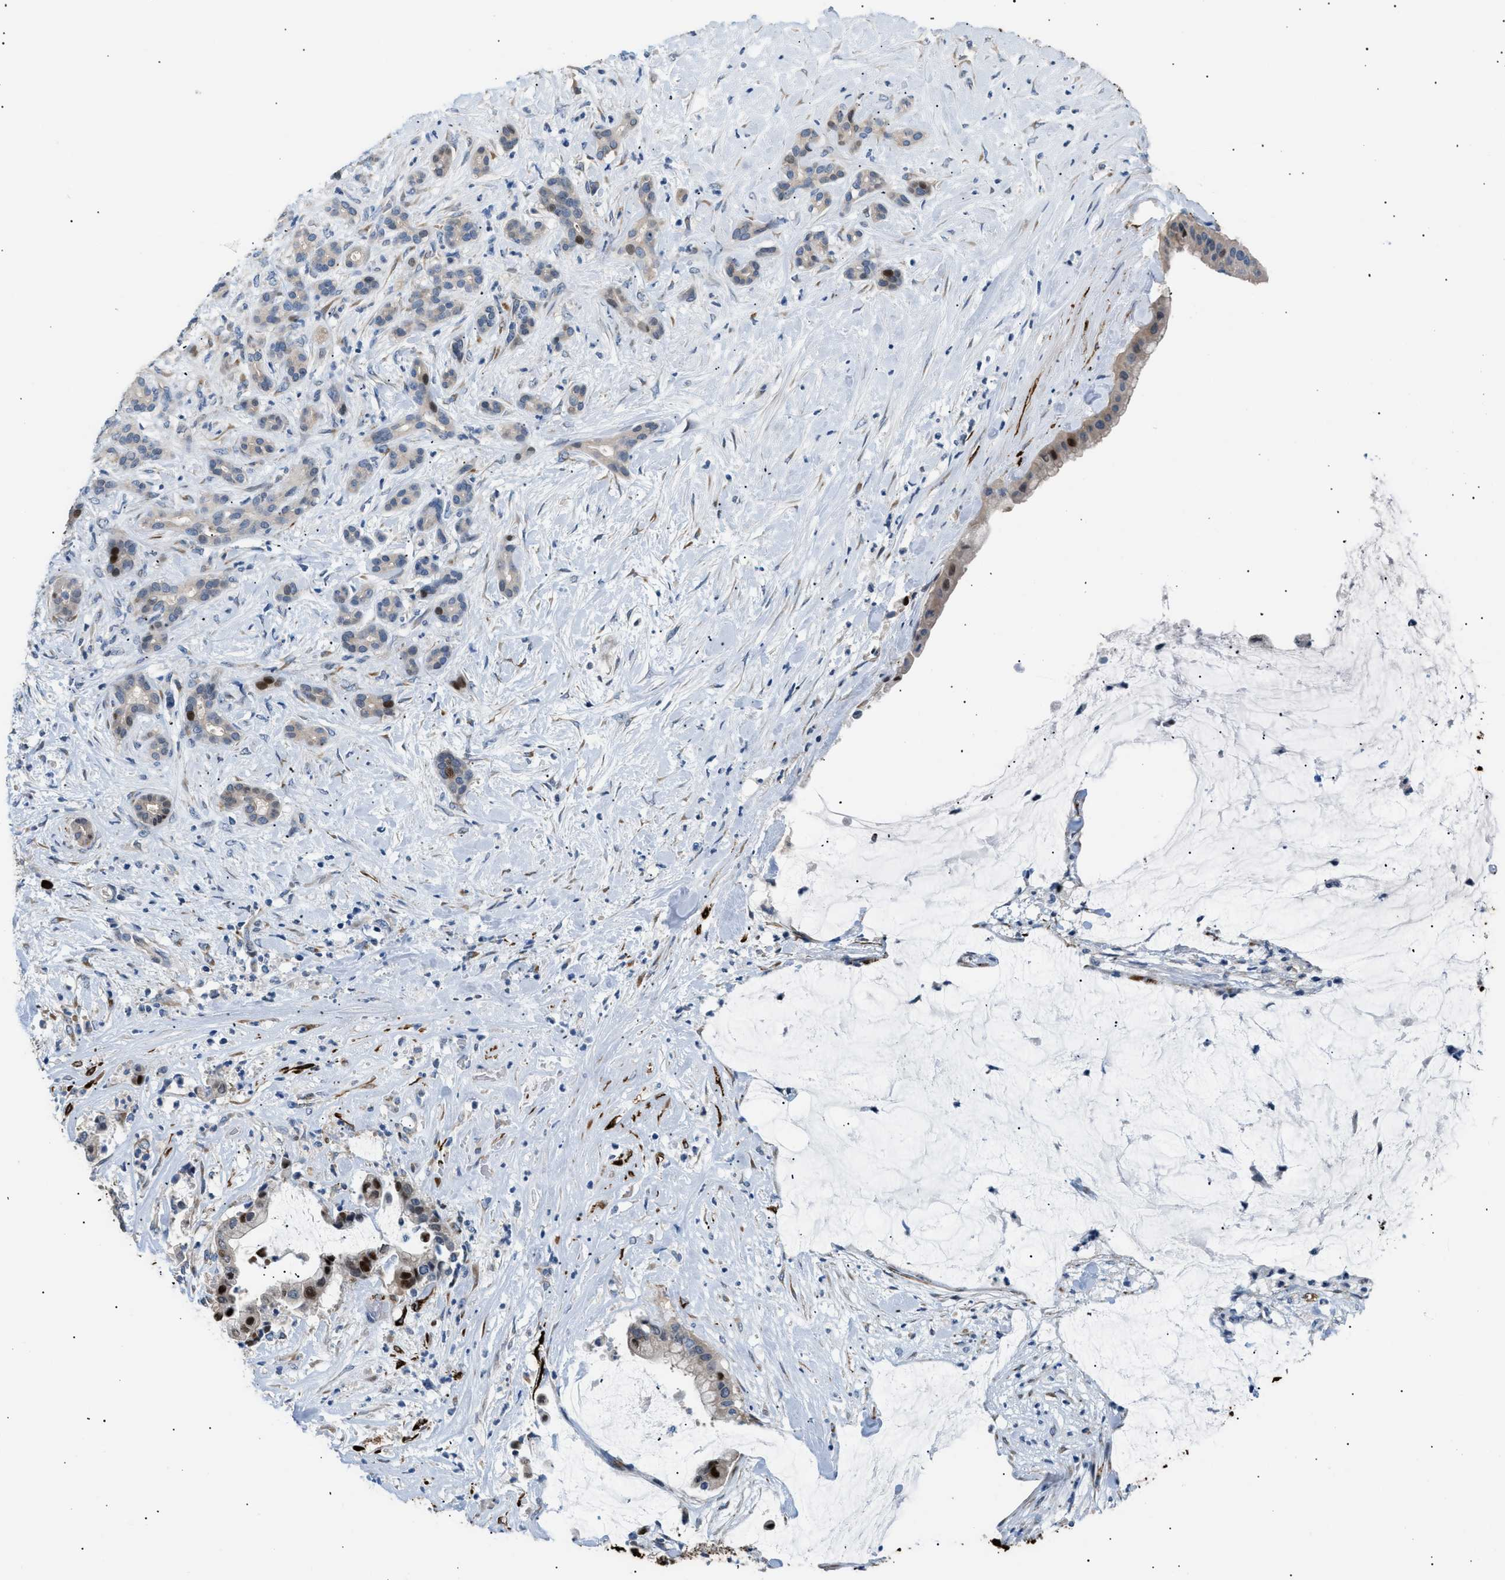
{"staining": {"intensity": "strong", "quantity": "<25%", "location": "nuclear"}, "tissue": "pancreatic cancer", "cell_type": "Tumor cells", "image_type": "cancer", "snomed": [{"axis": "morphology", "description": "Adenocarcinoma, NOS"}, {"axis": "topography", "description": "Pancreas"}], "caption": "Protein analysis of pancreatic adenocarcinoma tissue displays strong nuclear positivity in about <25% of tumor cells. Using DAB (3,3'-diaminobenzidine) (brown) and hematoxylin (blue) stains, captured at high magnification using brightfield microscopy.", "gene": "ICA1", "patient": {"sex": "male", "age": 41}}